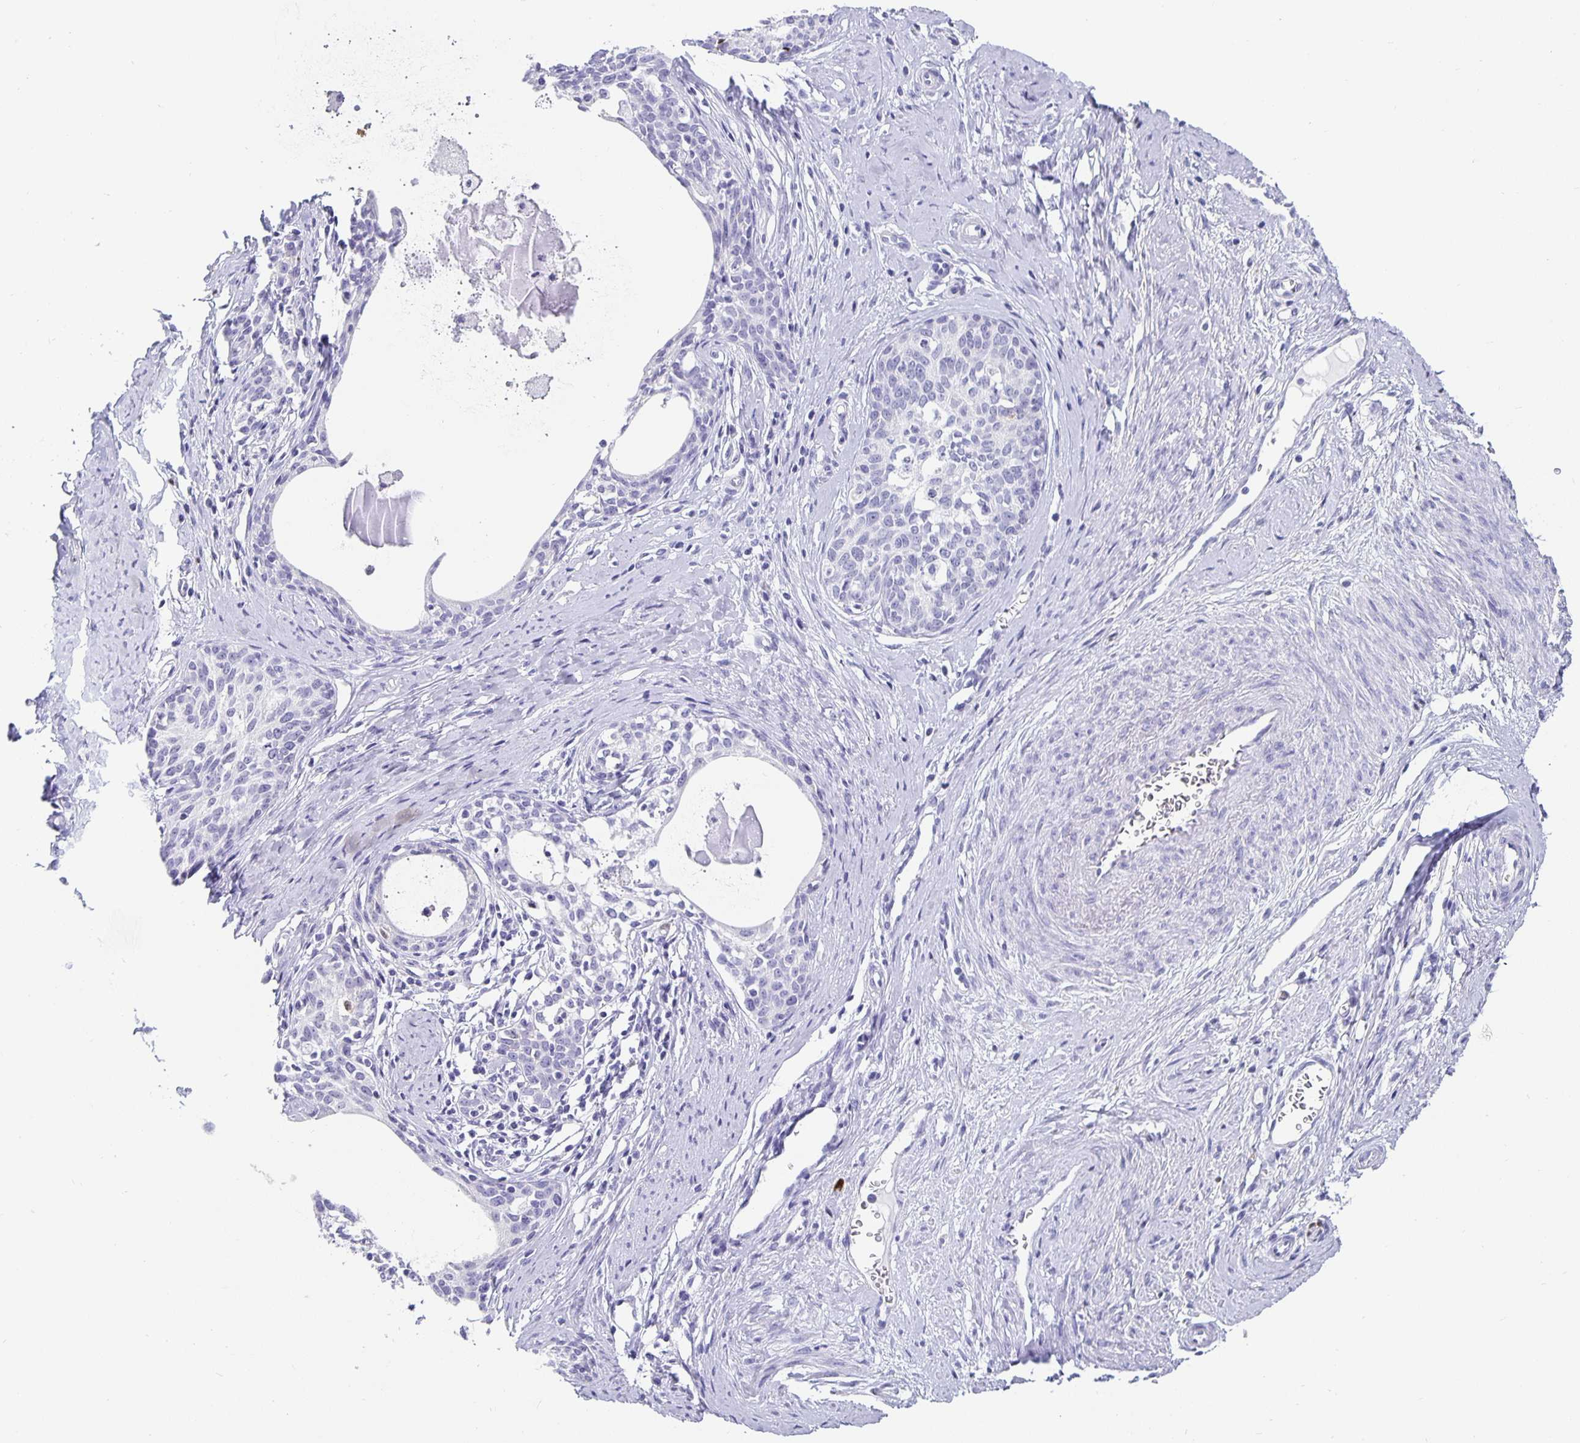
{"staining": {"intensity": "negative", "quantity": "none", "location": "none"}, "tissue": "cervical cancer", "cell_type": "Tumor cells", "image_type": "cancer", "snomed": [{"axis": "morphology", "description": "Squamous cell carcinoma, NOS"}, {"axis": "morphology", "description": "Adenocarcinoma, NOS"}, {"axis": "topography", "description": "Cervix"}], "caption": "Cervical cancer stained for a protein using IHC reveals no staining tumor cells.", "gene": "CHGA", "patient": {"sex": "female", "age": 52}}